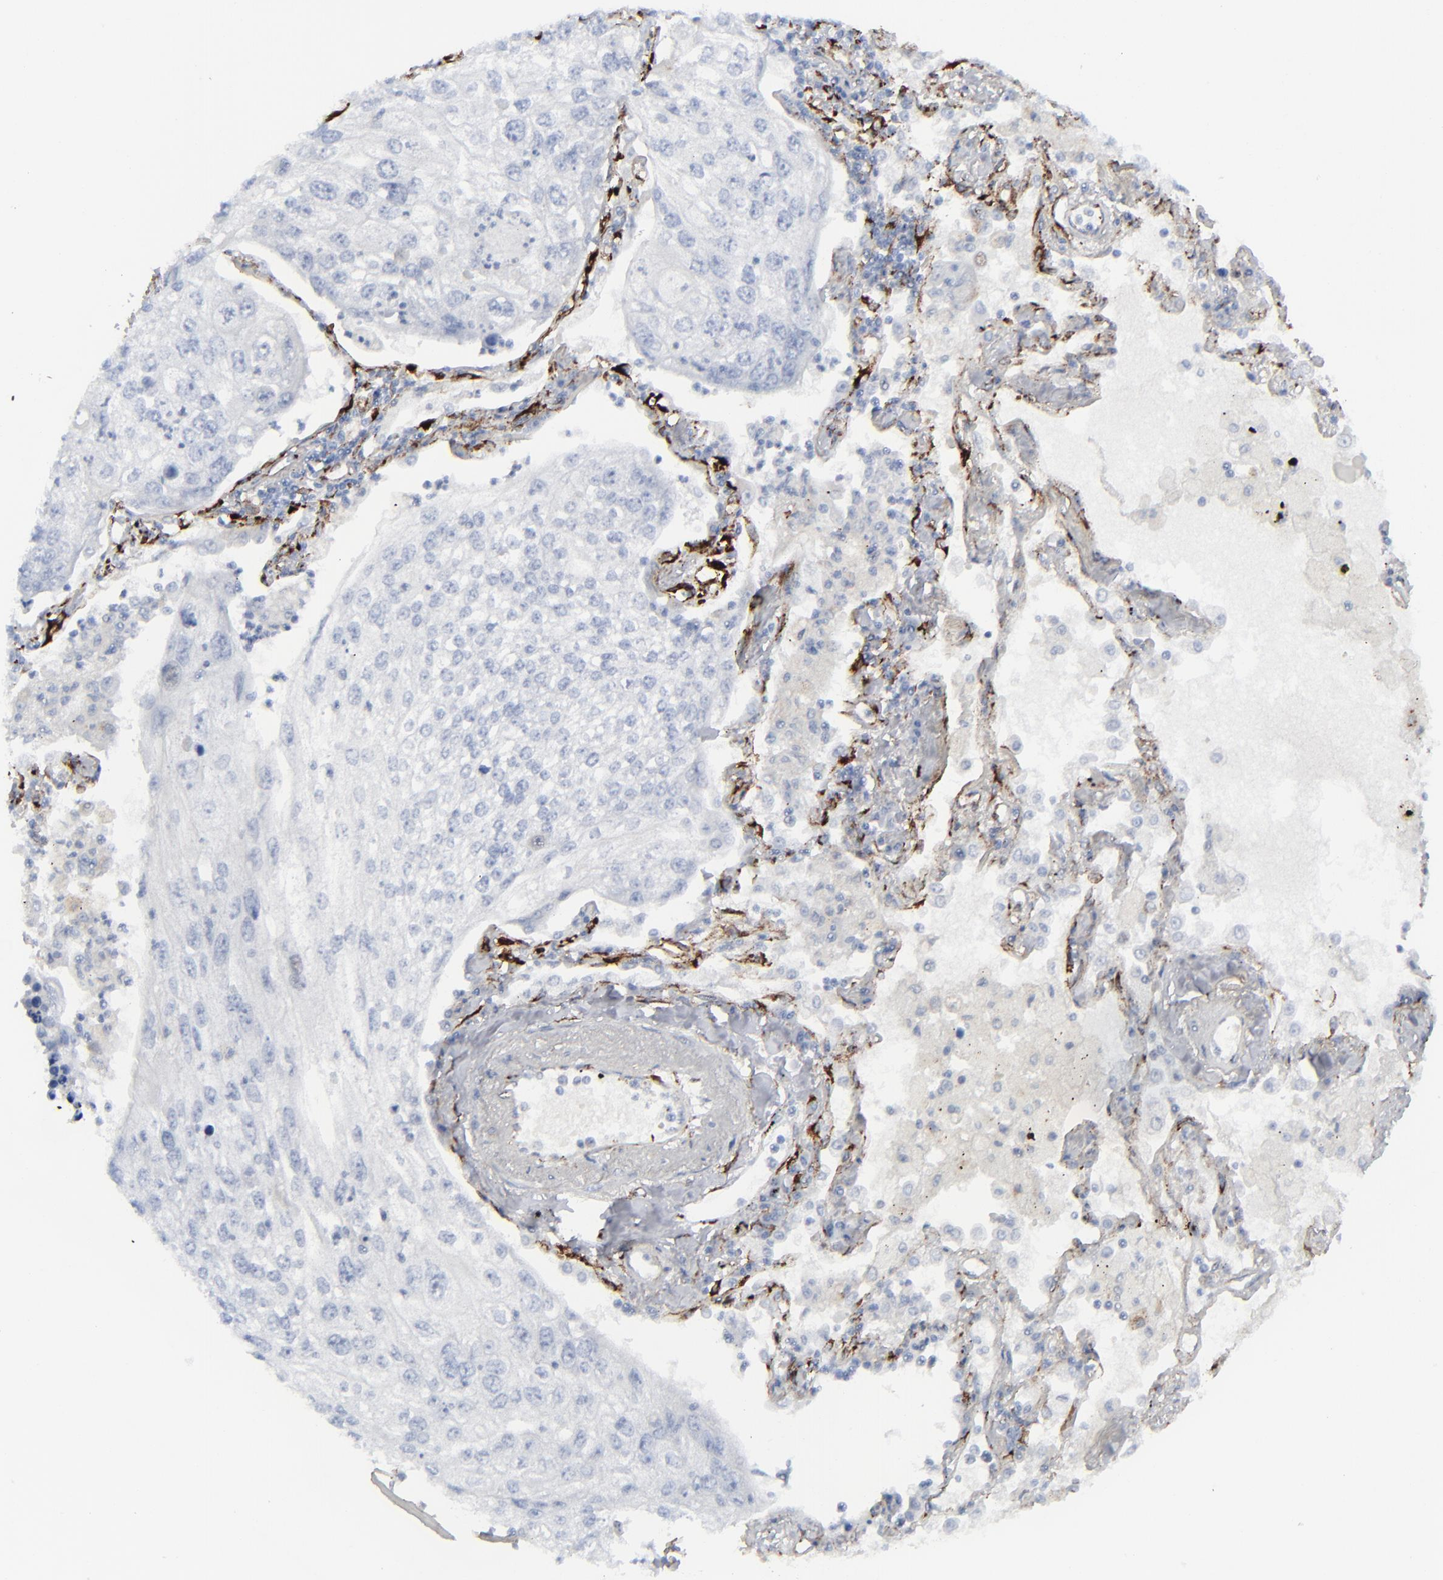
{"staining": {"intensity": "negative", "quantity": "none", "location": "none"}, "tissue": "lung cancer", "cell_type": "Tumor cells", "image_type": "cancer", "snomed": [{"axis": "morphology", "description": "Squamous cell carcinoma, NOS"}, {"axis": "topography", "description": "Lung"}], "caption": "This histopathology image is of squamous cell carcinoma (lung) stained with immunohistochemistry to label a protein in brown with the nuclei are counter-stained blue. There is no staining in tumor cells. (Immunohistochemistry (ihc), brightfield microscopy, high magnification).", "gene": "SPARC", "patient": {"sex": "male", "age": 75}}